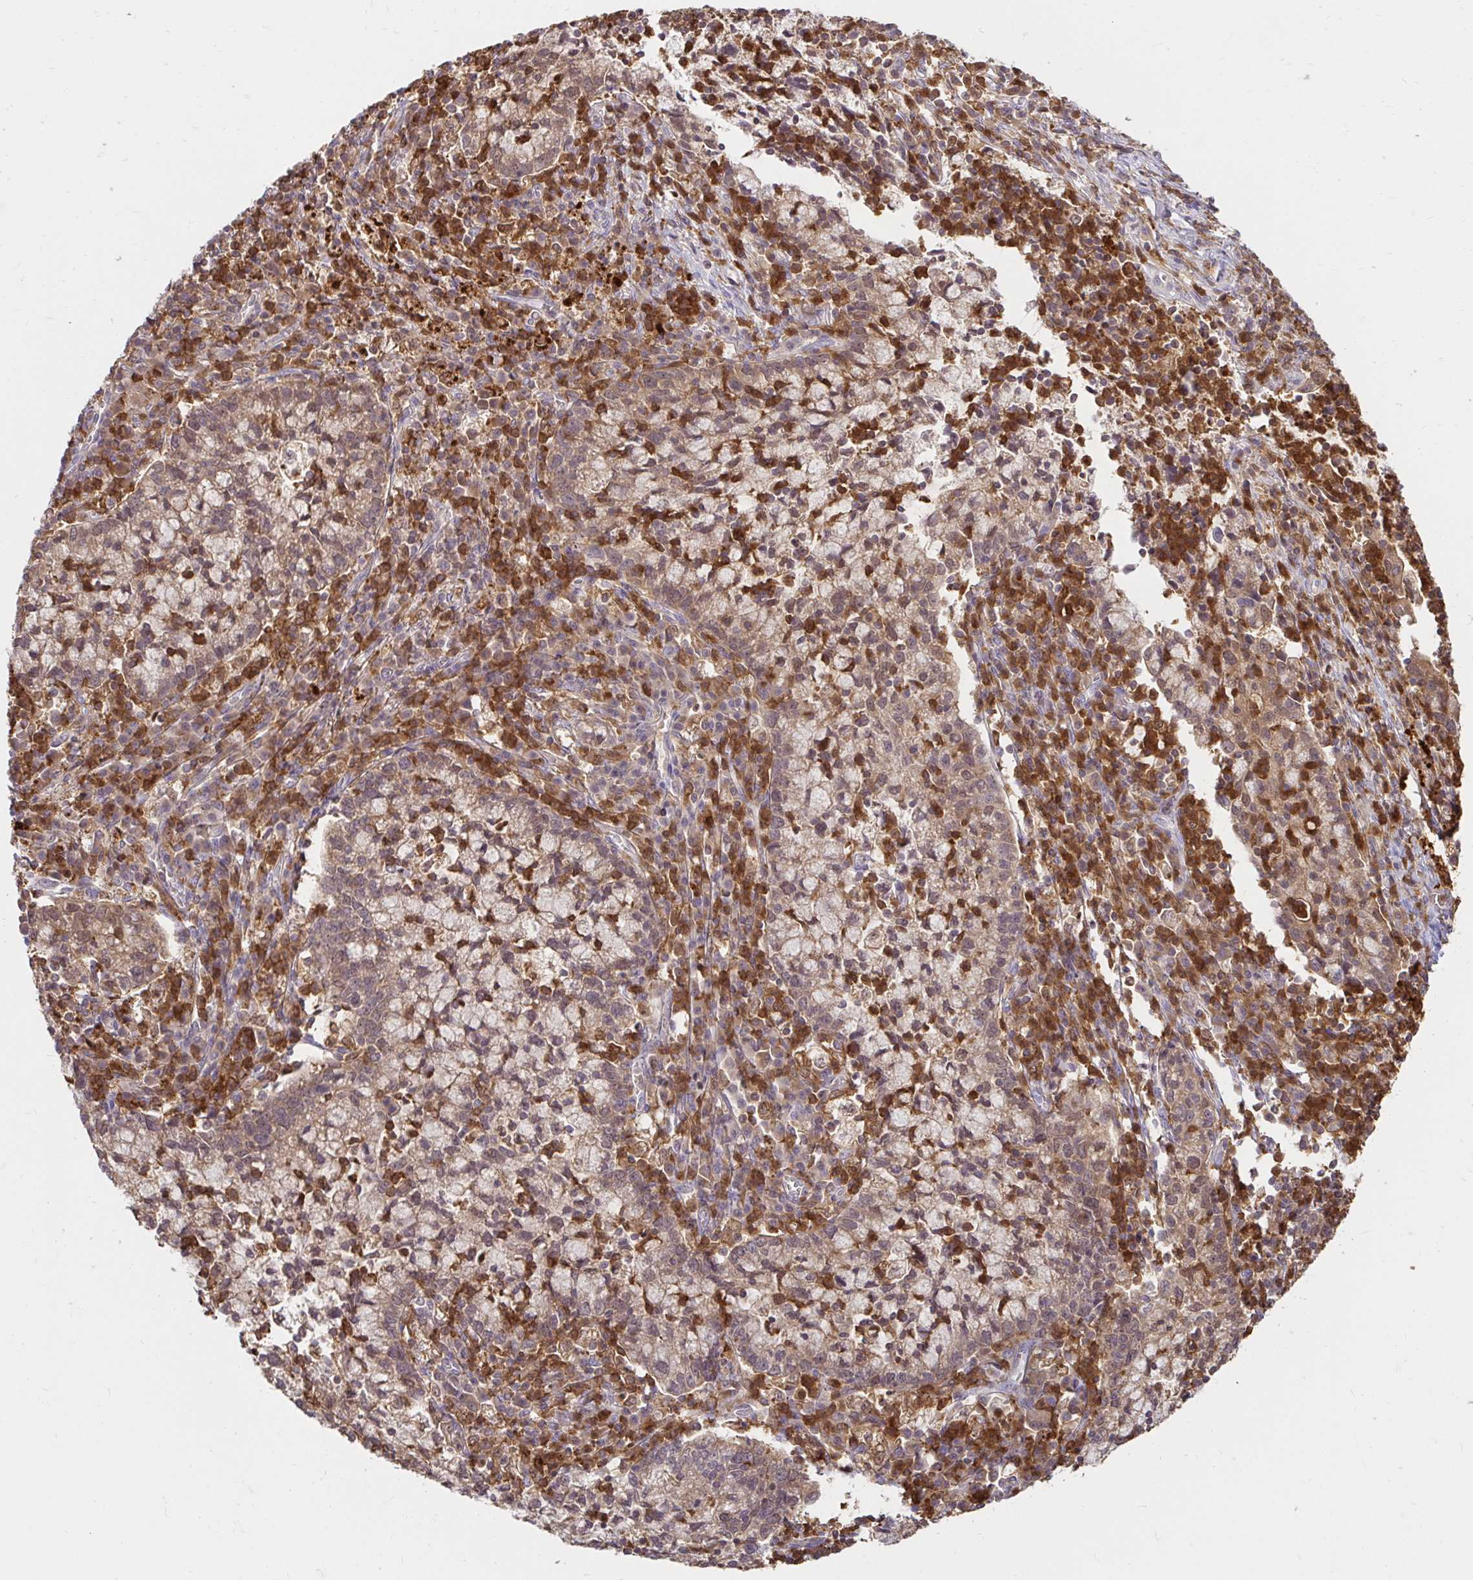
{"staining": {"intensity": "weak", "quantity": "25%-75%", "location": "cytoplasmic/membranous"}, "tissue": "cervical cancer", "cell_type": "Tumor cells", "image_type": "cancer", "snomed": [{"axis": "morphology", "description": "Normal tissue, NOS"}, {"axis": "morphology", "description": "Adenocarcinoma, NOS"}, {"axis": "topography", "description": "Cervix"}], "caption": "Cervical cancer (adenocarcinoma) stained with a brown dye displays weak cytoplasmic/membranous positive positivity in about 25%-75% of tumor cells.", "gene": "PYCARD", "patient": {"sex": "female", "age": 44}}